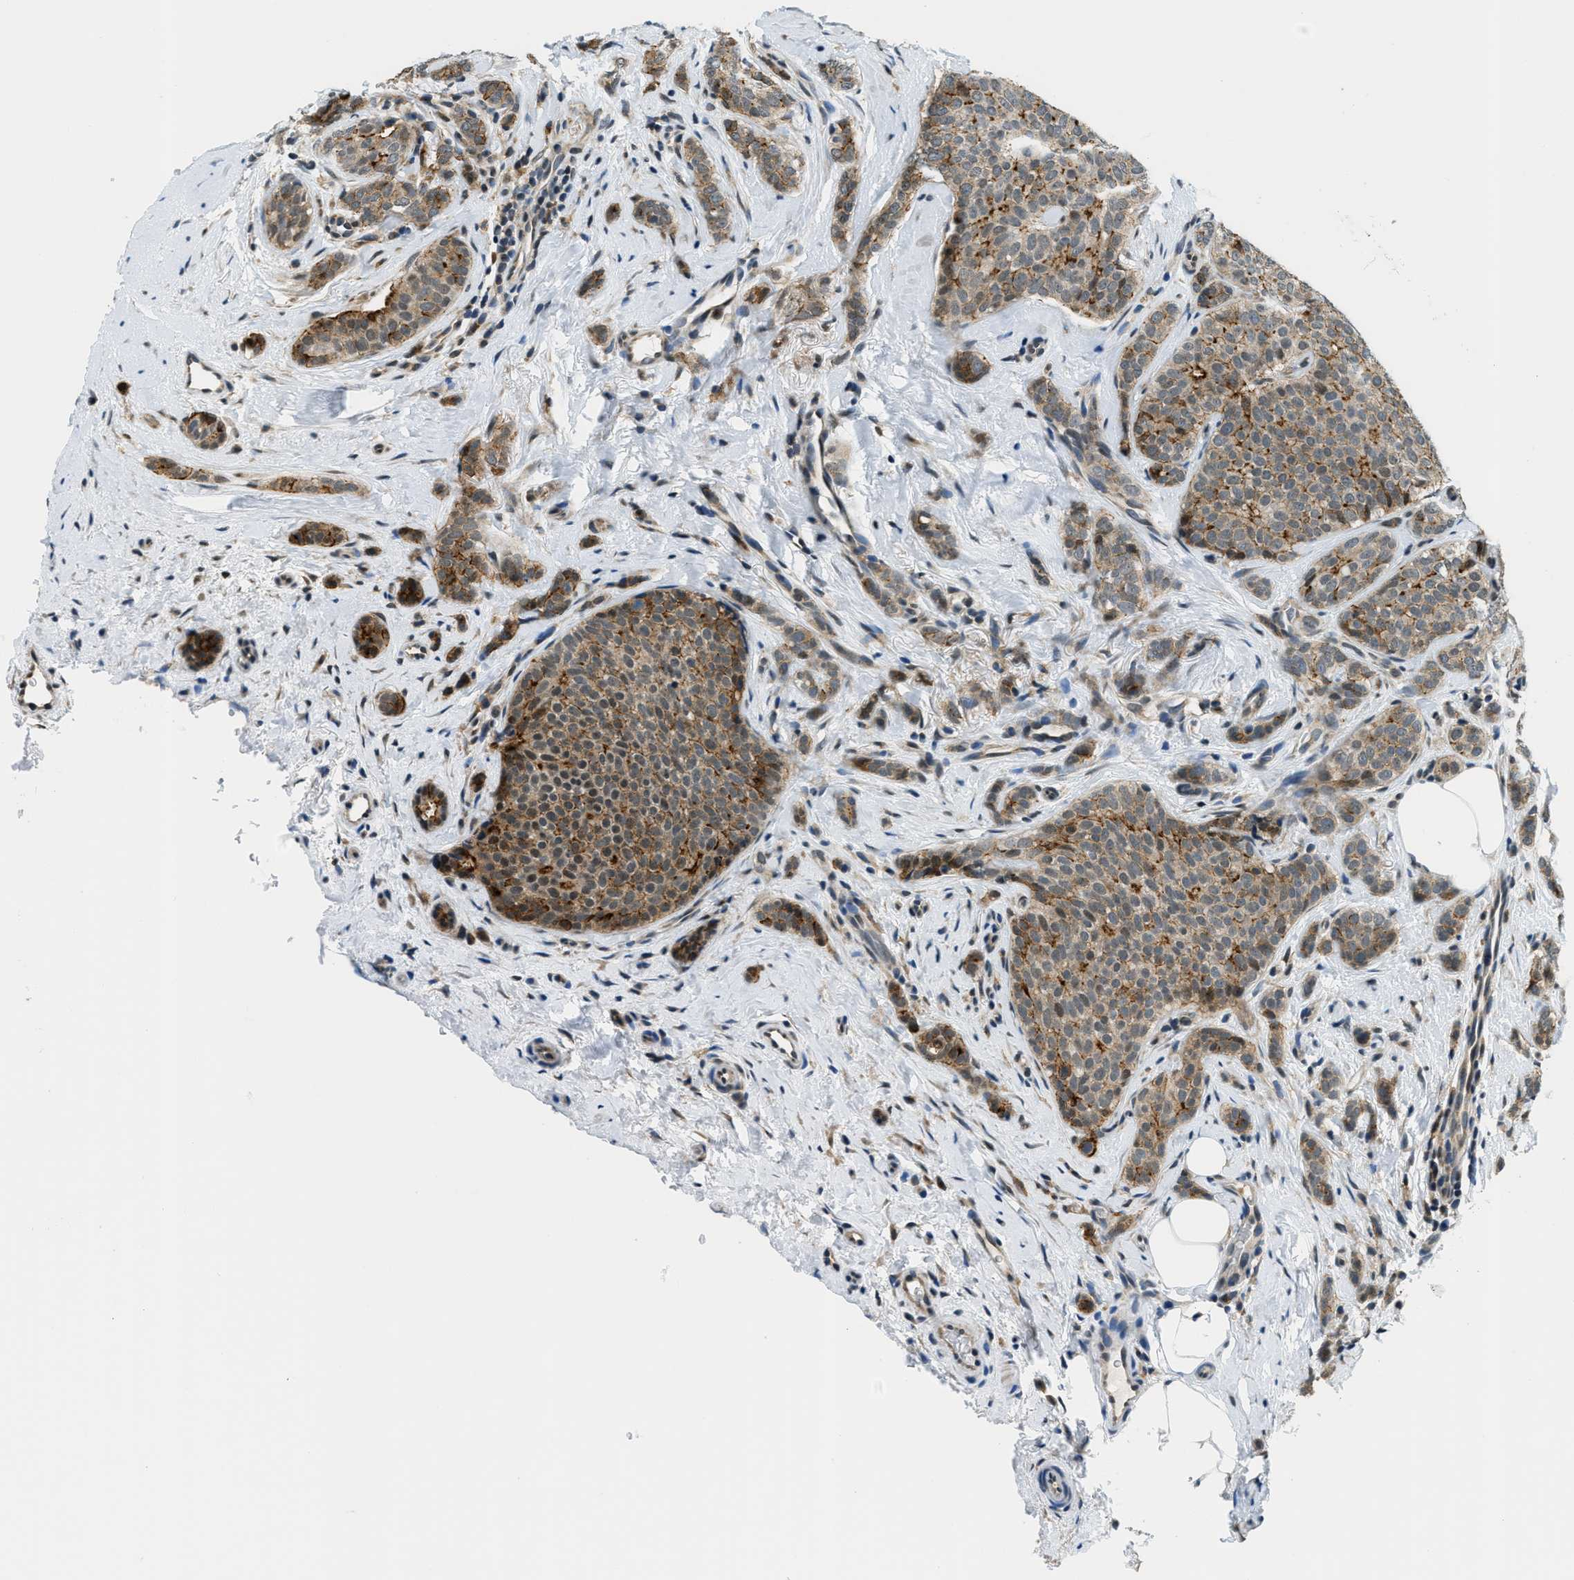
{"staining": {"intensity": "moderate", "quantity": ">75%", "location": "cytoplasmic/membranous"}, "tissue": "breast cancer", "cell_type": "Tumor cells", "image_type": "cancer", "snomed": [{"axis": "morphology", "description": "Lobular carcinoma"}, {"axis": "topography", "description": "Skin"}, {"axis": "topography", "description": "Breast"}], "caption": "A medium amount of moderate cytoplasmic/membranous expression is seen in approximately >75% of tumor cells in breast lobular carcinoma tissue.", "gene": "RAB11FIP1", "patient": {"sex": "female", "age": 46}}